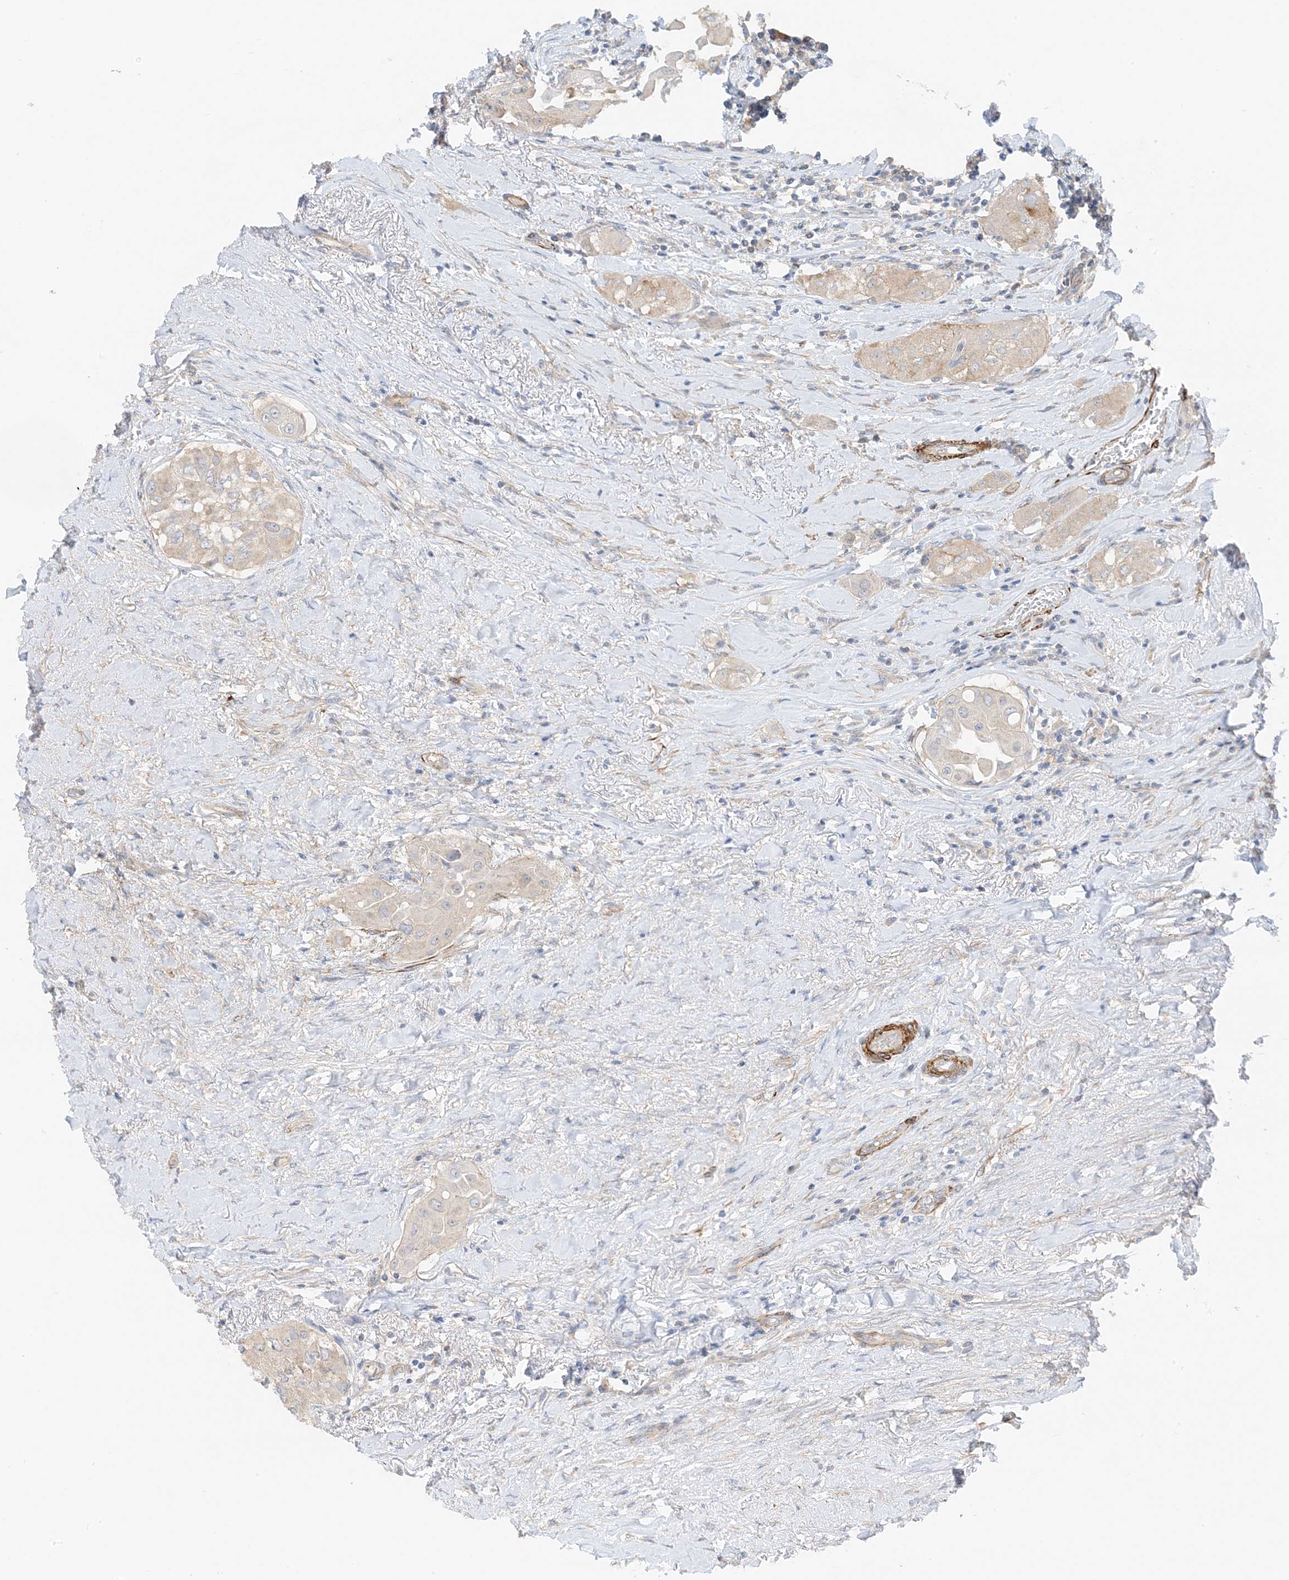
{"staining": {"intensity": "weak", "quantity": "<25%", "location": "cytoplasmic/membranous"}, "tissue": "thyroid cancer", "cell_type": "Tumor cells", "image_type": "cancer", "snomed": [{"axis": "morphology", "description": "Papillary adenocarcinoma, NOS"}, {"axis": "topography", "description": "Thyroid gland"}], "caption": "Tumor cells are negative for brown protein staining in thyroid papillary adenocarcinoma.", "gene": "KIFBP", "patient": {"sex": "female", "age": 59}}